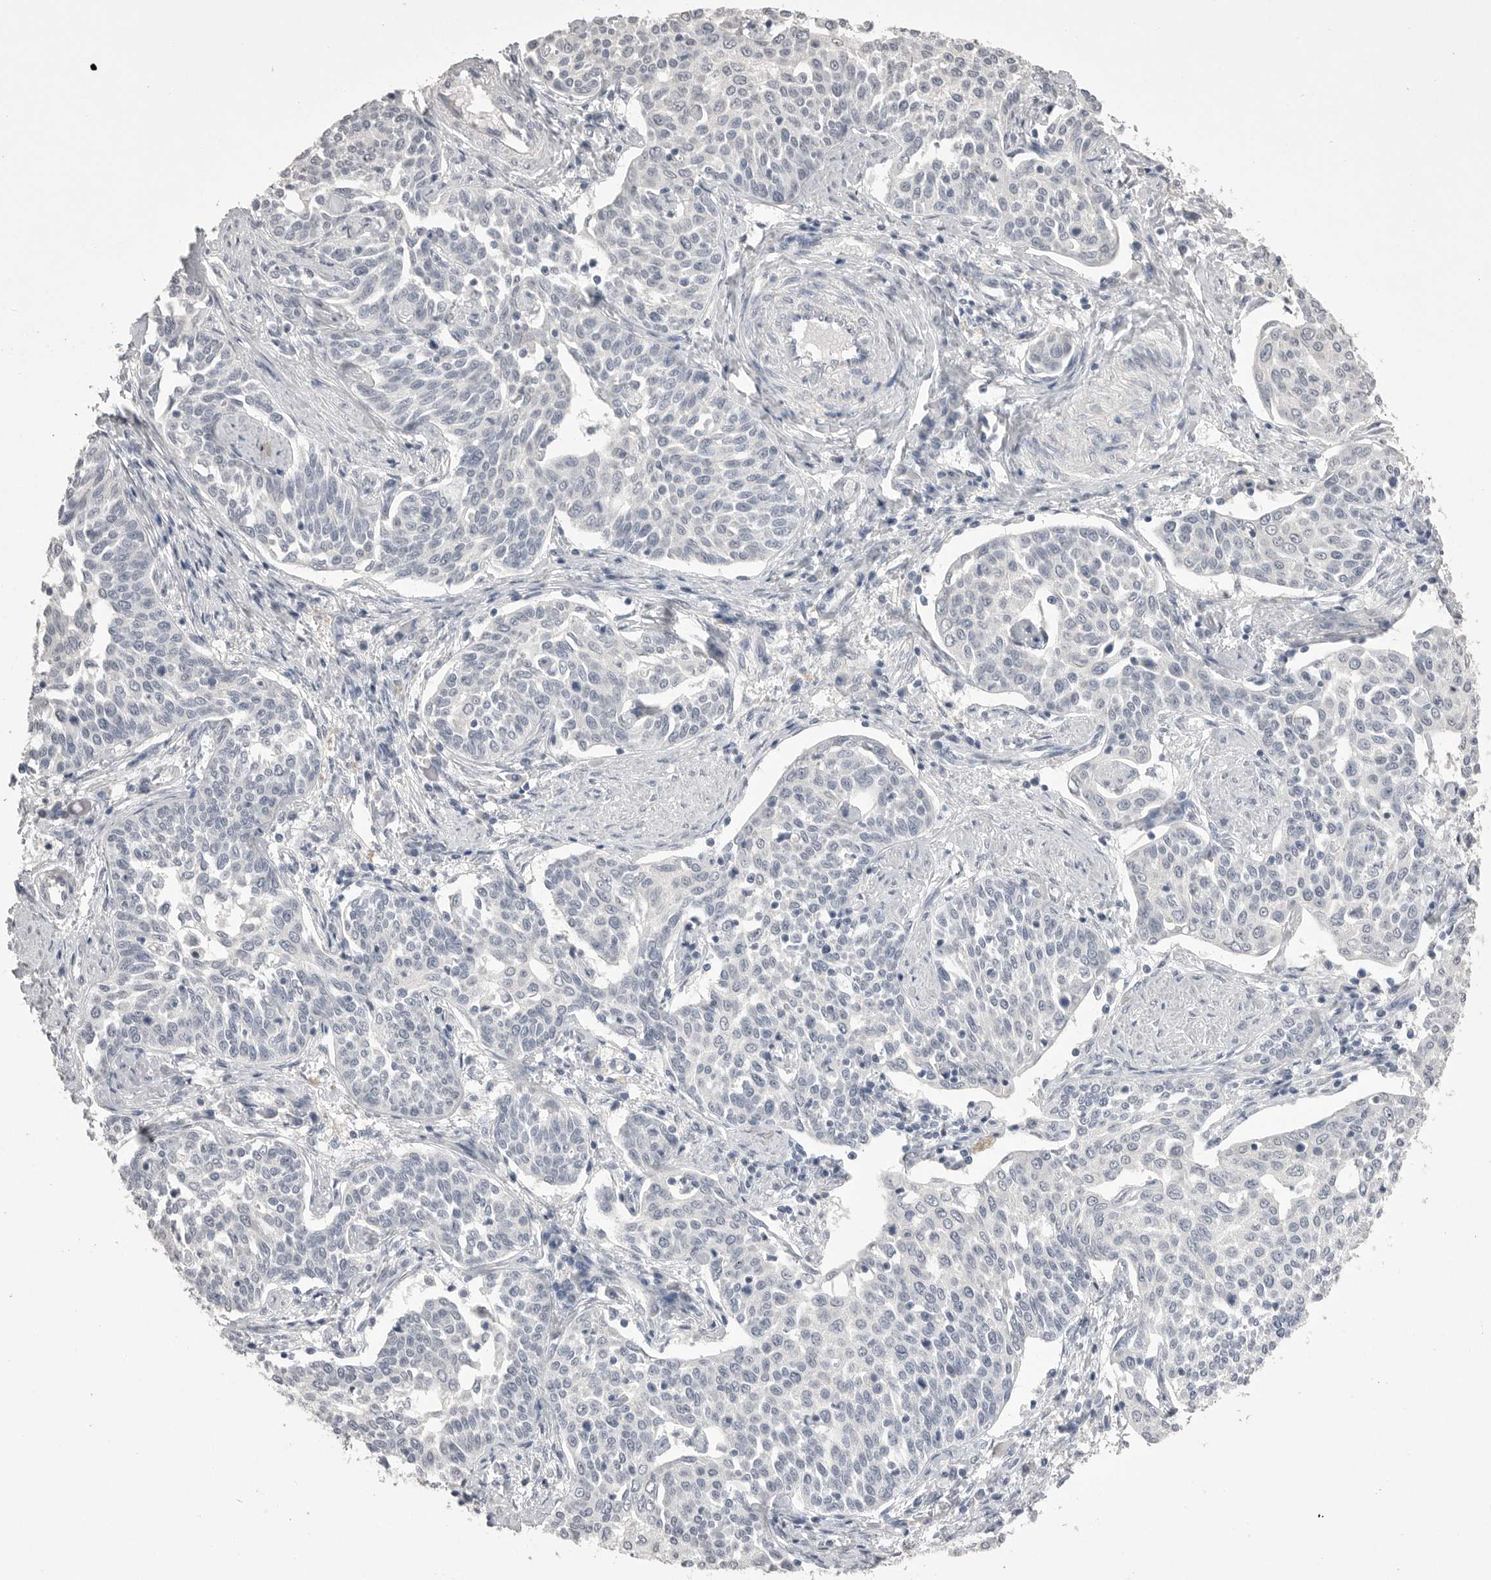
{"staining": {"intensity": "negative", "quantity": "none", "location": "none"}, "tissue": "cervical cancer", "cell_type": "Tumor cells", "image_type": "cancer", "snomed": [{"axis": "morphology", "description": "Squamous cell carcinoma, NOS"}, {"axis": "topography", "description": "Cervix"}], "caption": "There is no significant expression in tumor cells of cervical cancer. (DAB (3,3'-diaminobenzidine) immunohistochemistry visualized using brightfield microscopy, high magnification).", "gene": "CPB1", "patient": {"sex": "female", "age": 34}}